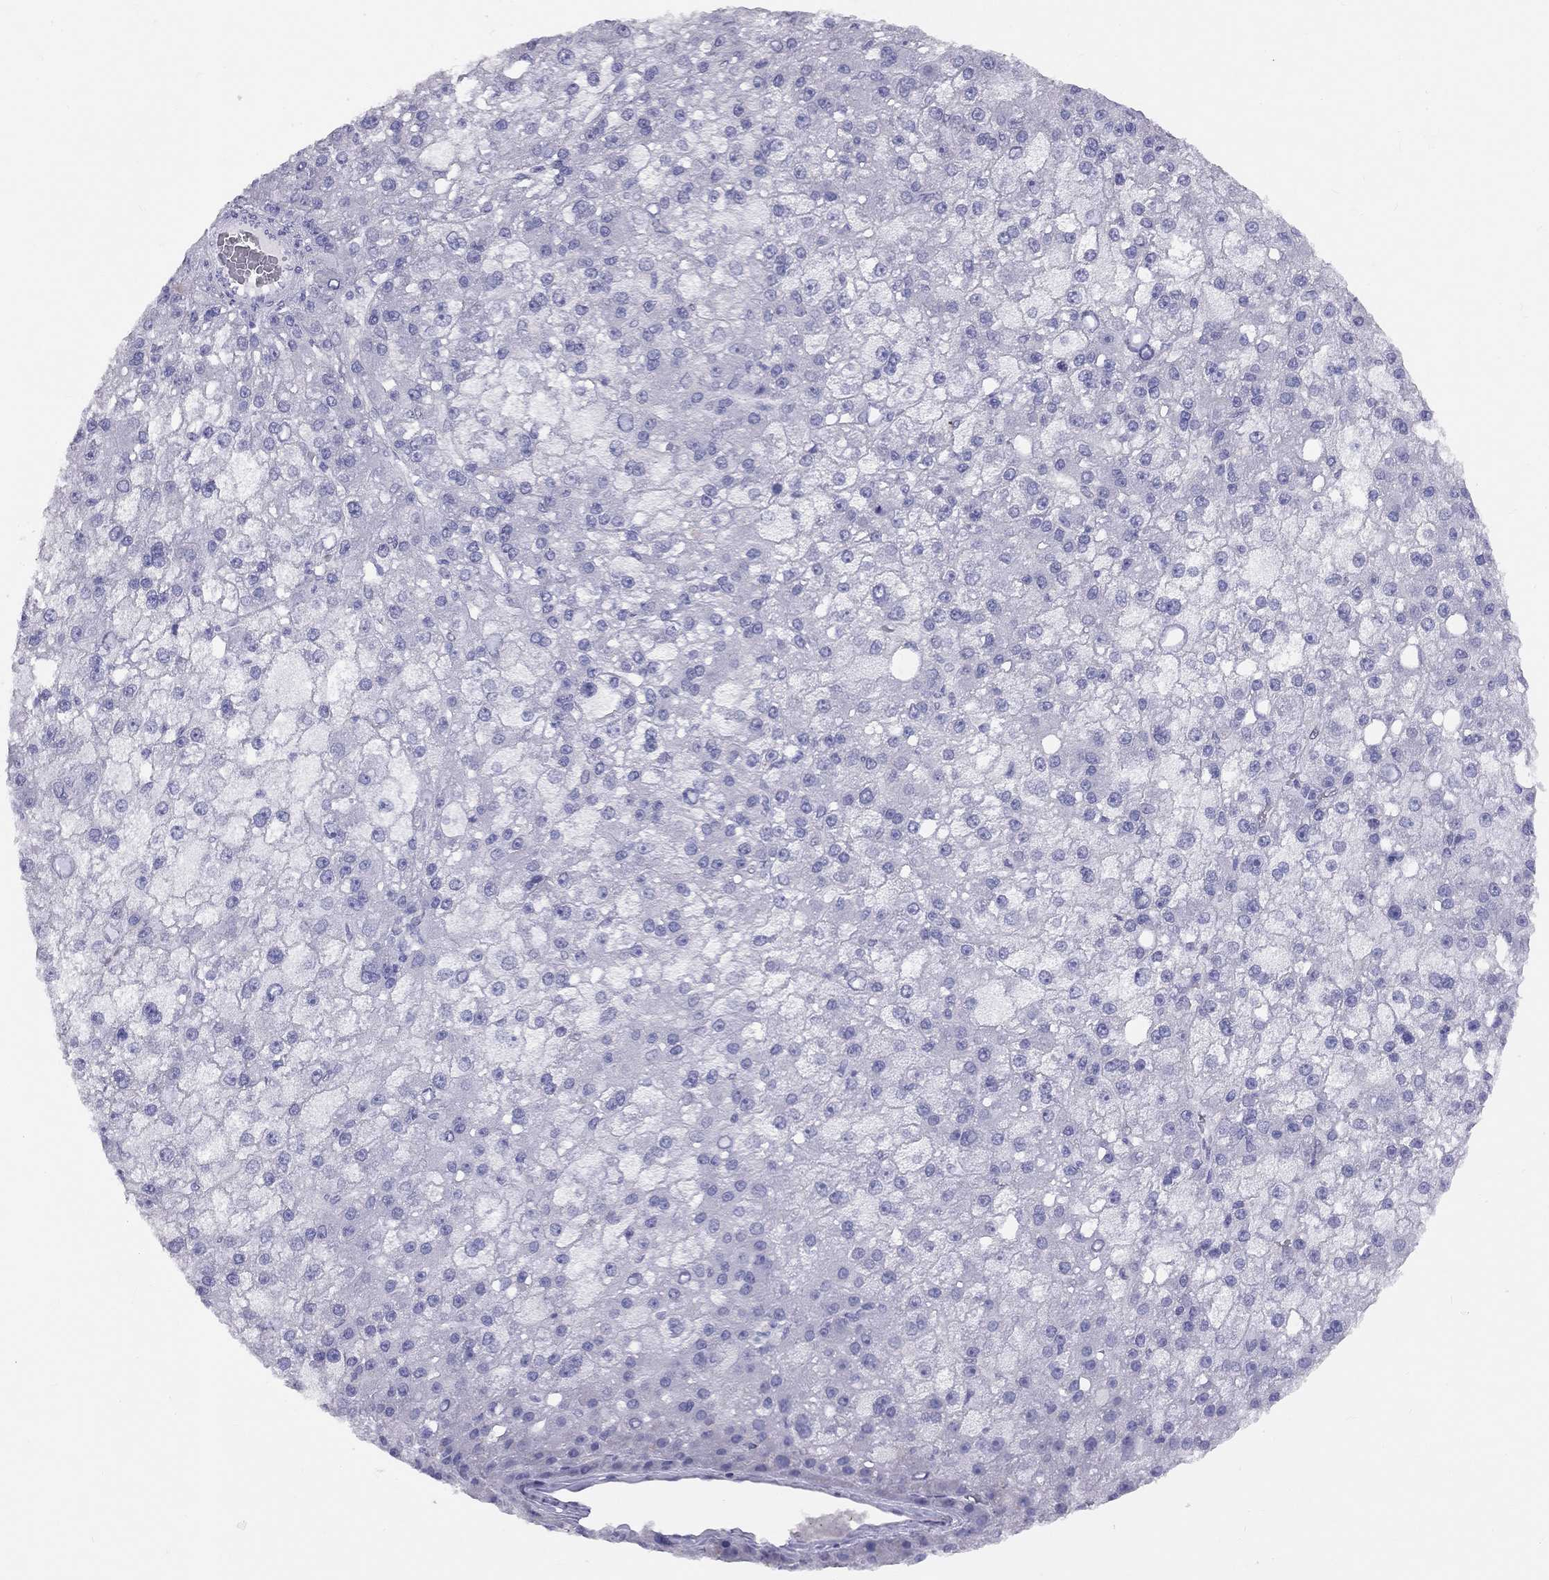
{"staining": {"intensity": "negative", "quantity": "none", "location": "none"}, "tissue": "liver cancer", "cell_type": "Tumor cells", "image_type": "cancer", "snomed": [{"axis": "morphology", "description": "Carcinoma, Hepatocellular, NOS"}, {"axis": "topography", "description": "Liver"}], "caption": "Tumor cells are negative for protein expression in human hepatocellular carcinoma (liver). (Stains: DAB IHC with hematoxylin counter stain, Microscopy: brightfield microscopy at high magnification).", "gene": "FSCN3", "patient": {"sex": "male", "age": 67}}